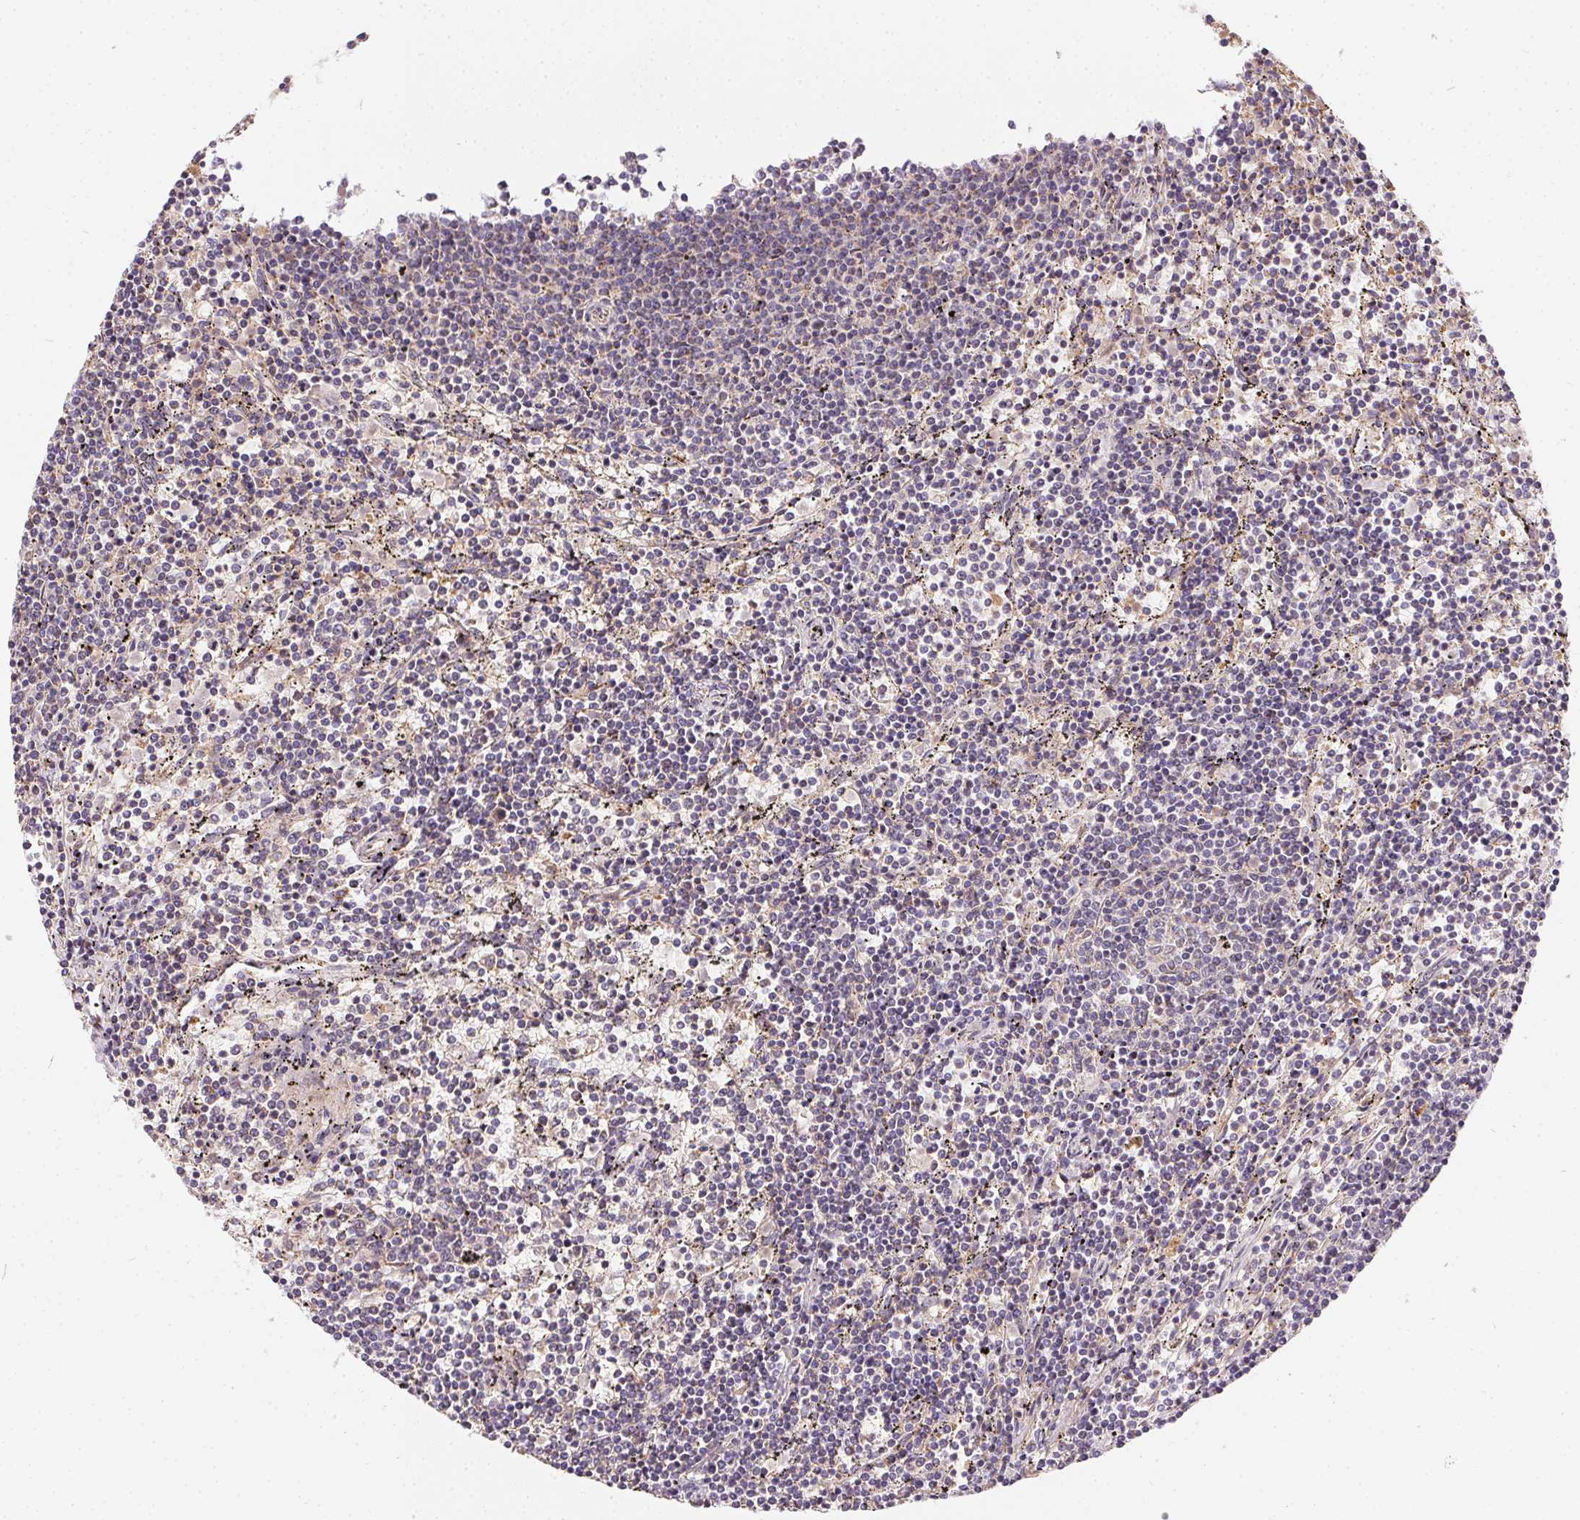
{"staining": {"intensity": "negative", "quantity": "none", "location": "none"}, "tissue": "lymphoma", "cell_type": "Tumor cells", "image_type": "cancer", "snomed": [{"axis": "morphology", "description": "Malignant lymphoma, non-Hodgkin's type, Low grade"}, {"axis": "topography", "description": "Spleen"}], "caption": "This photomicrograph is of lymphoma stained with immunohistochemistry (IHC) to label a protein in brown with the nuclei are counter-stained blue. There is no positivity in tumor cells.", "gene": "REV3L", "patient": {"sex": "female", "age": 50}}